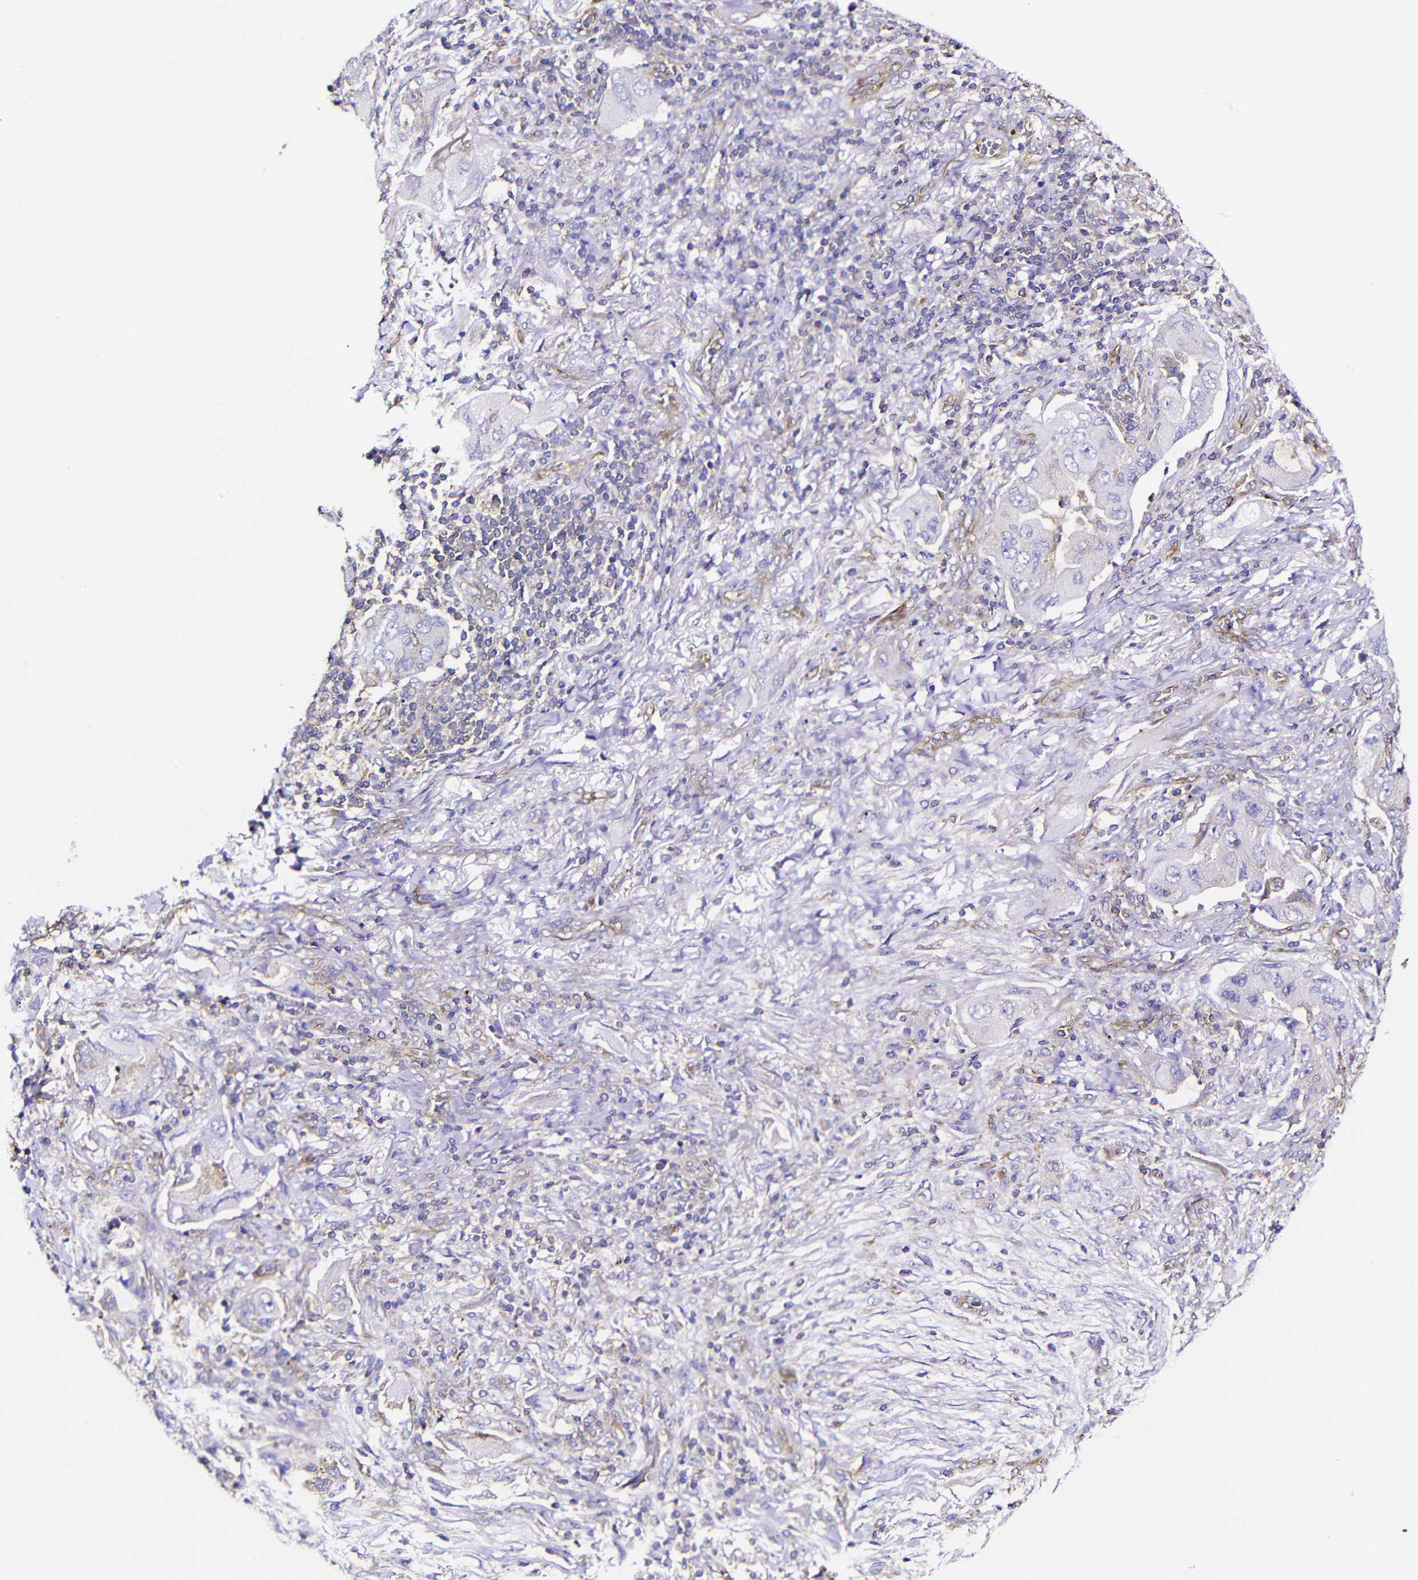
{"staining": {"intensity": "negative", "quantity": "none", "location": "none"}, "tissue": "lung cancer", "cell_type": "Tumor cells", "image_type": "cancer", "snomed": [{"axis": "morphology", "description": "Adenocarcinoma, NOS"}, {"axis": "topography", "description": "Lung"}], "caption": "High power microscopy photomicrograph of an immunohistochemistry micrograph of lung cancer, revealing no significant positivity in tumor cells.", "gene": "MSN", "patient": {"sex": "female", "age": 65}}